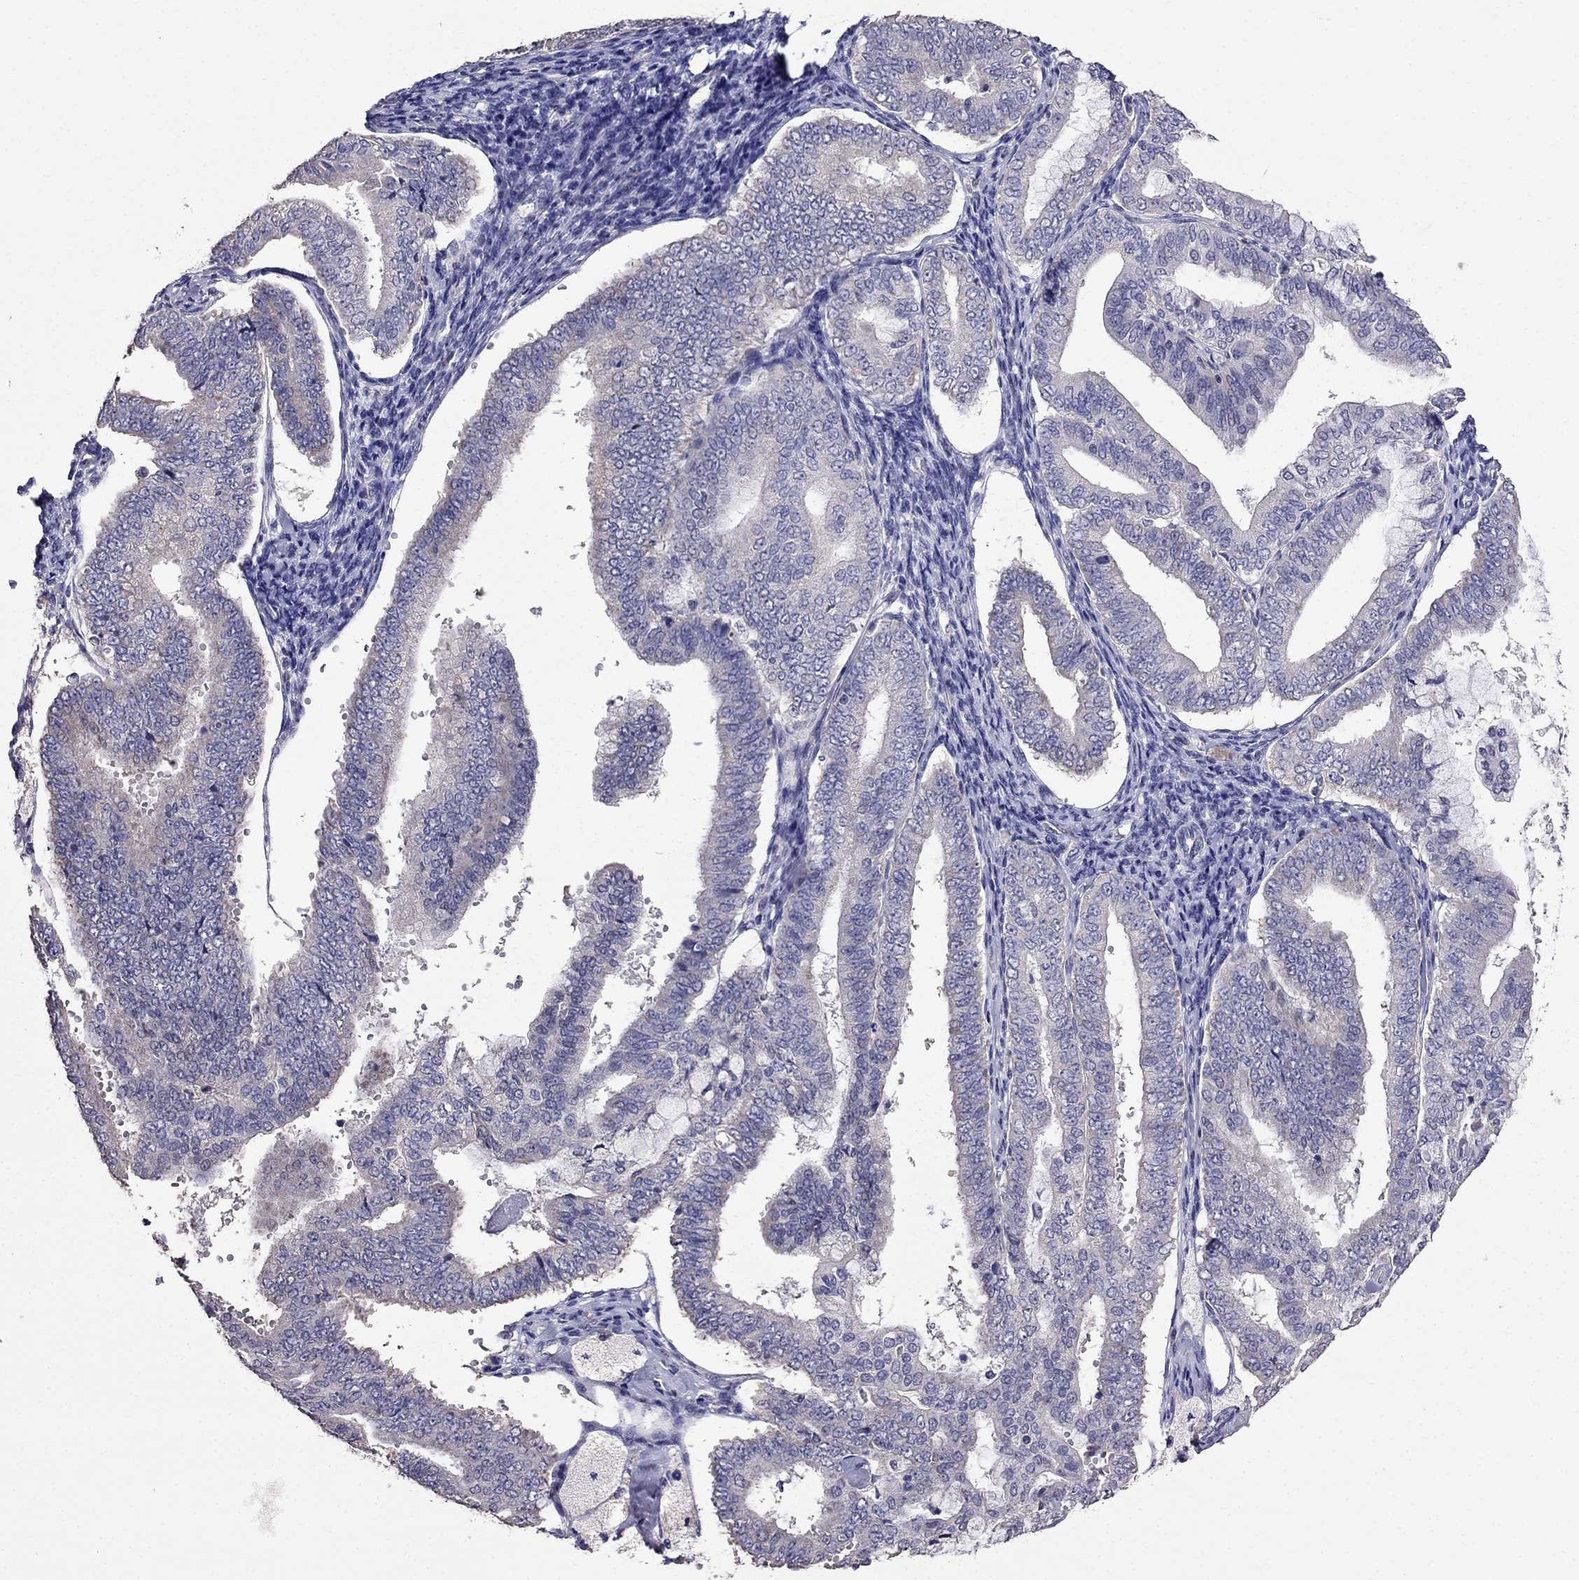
{"staining": {"intensity": "negative", "quantity": "none", "location": "none"}, "tissue": "endometrial cancer", "cell_type": "Tumor cells", "image_type": "cancer", "snomed": [{"axis": "morphology", "description": "Adenocarcinoma, NOS"}, {"axis": "topography", "description": "Endometrium"}], "caption": "Endometrial cancer (adenocarcinoma) was stained to show a protein in brown. There is no significant positivity in tumor cells. (DAB (3,3'-diaminobenzidine) immunohistochemistry with hematoxylin counter stain).", "gene": "AK5", "patient": {"sex": "female", "age": 63}}